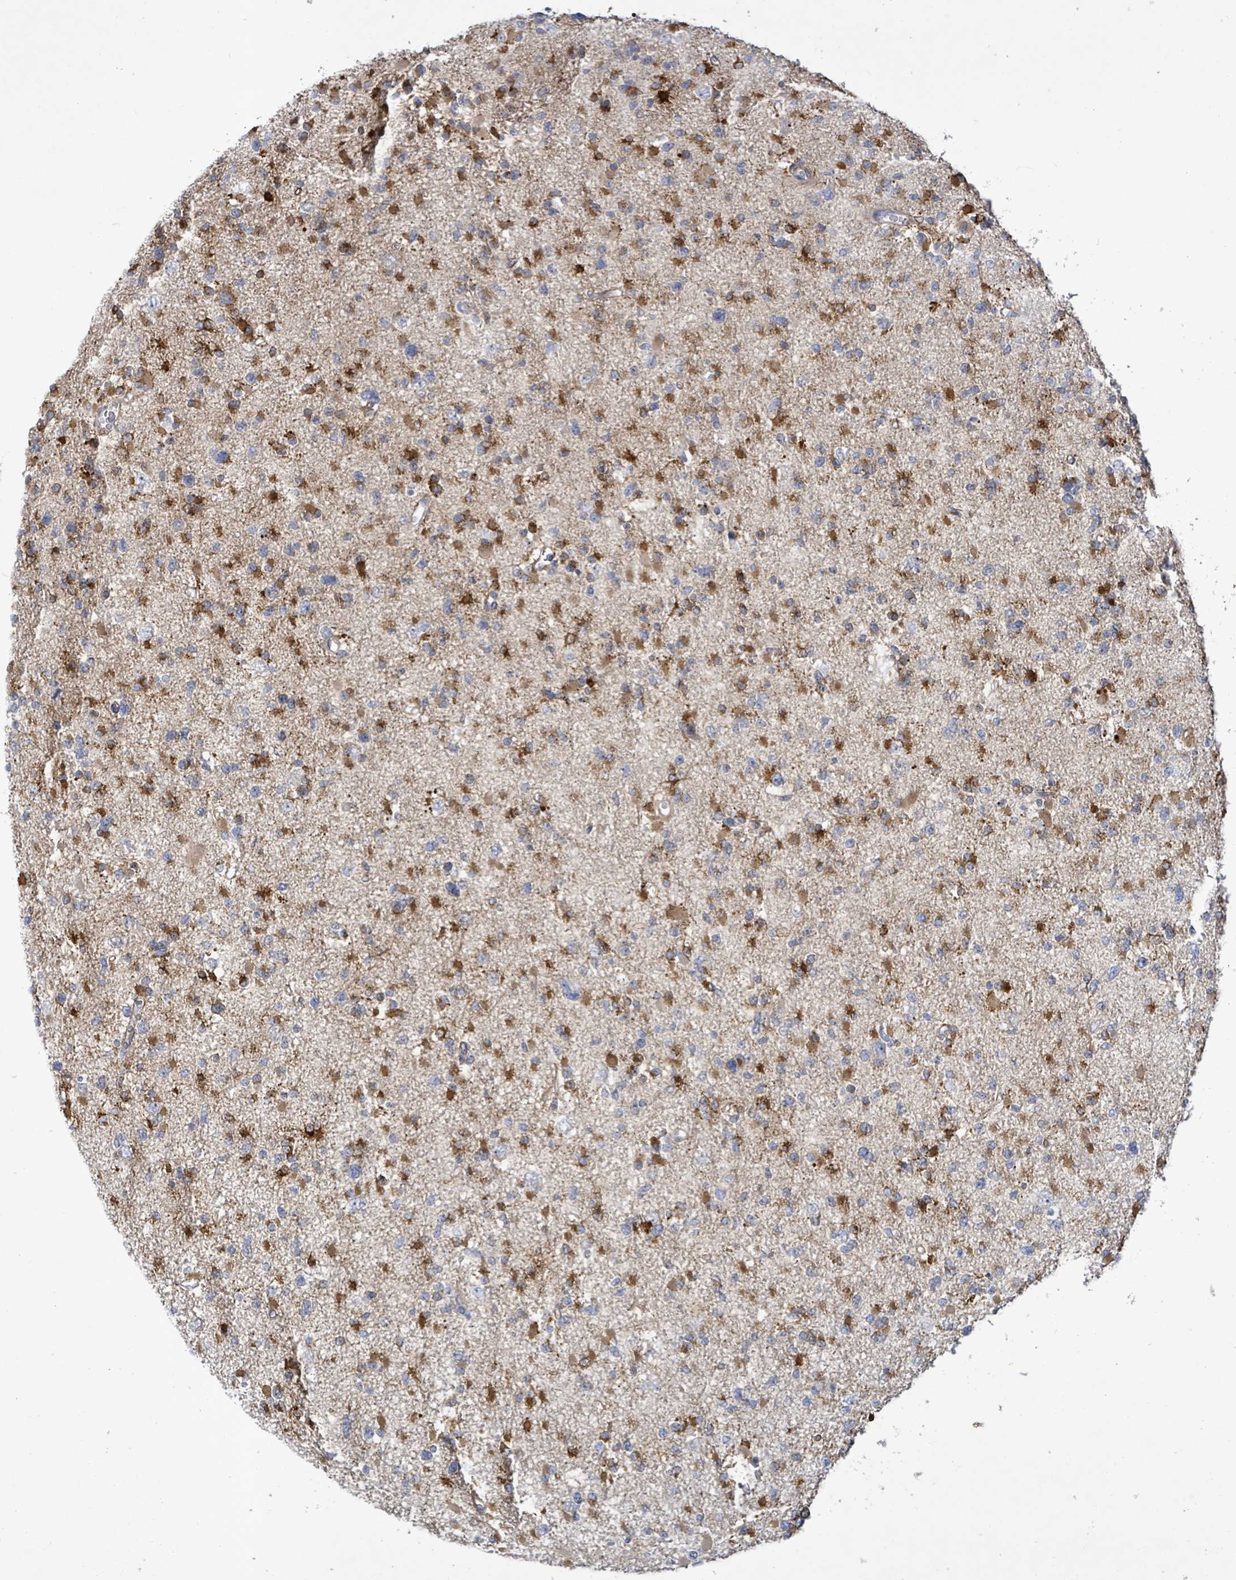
{"staining": {"intensity": "moderate", "quantity": "<25%", "location": "cytoplasmic/membranous"}, "tissue": "glioma", "cell_type": "Tumor cells", "image_type": "cancer", "snomed": [{"axis": "morphology", "description": "Glioma, malignant, Low grade"}, {"axis": "topography", "description": "Brain"}], "caption": "Immunohistochemistry histopathology image of neoplastic tissue: human malignant low-grade glioma stained using IHC demonstrates low levels of moderate protein expression localized specifically in the cytoplasmic/membranous of tumor cells, appearing as a cytoplasmic/membranous brown color.", "gene": "FAM210A", "patient": {"sex": "female", "age": 22}}